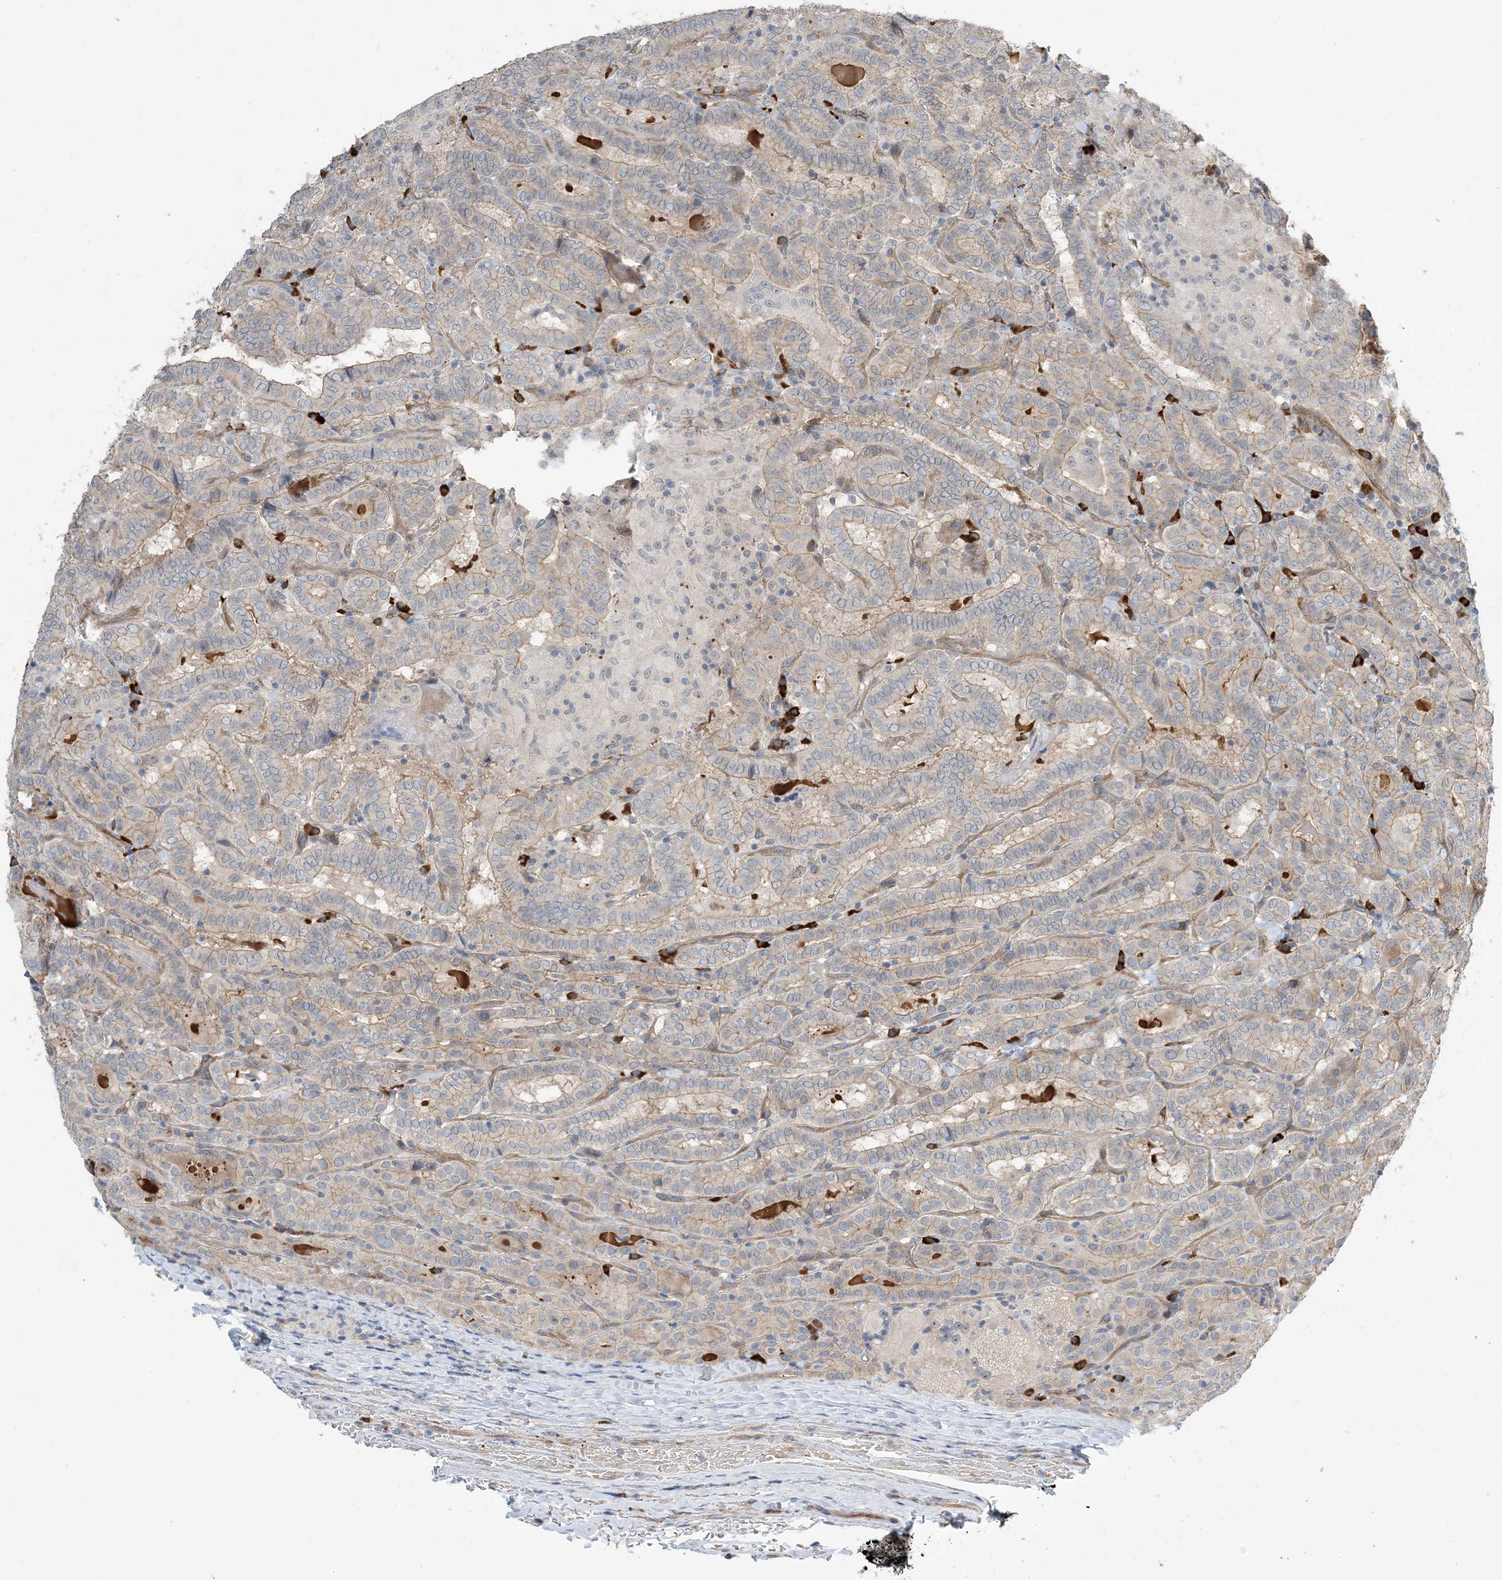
{"staining": {"intensity": "weak", "quantity": "25%-75%", "location": "cytoplasmic/membranous"}, "tissue": "thyroid cancer", "cell_type": "Tumor cells", "image_type": "cancer", "snomed": [{"axis": "morphology", "description": "Papillary adenocarcinoma, NOS"}, {"axis": "topography", "description": "Thyroid gland"}], "caption": "Brown immunohistochemical staining in thyroid cancer displays weak cytoplasmic/membranous staining in approximately 25%-75% of tumor cells.", "gene": "AOC1", "patient": {"sex": "female", "age": 72}}